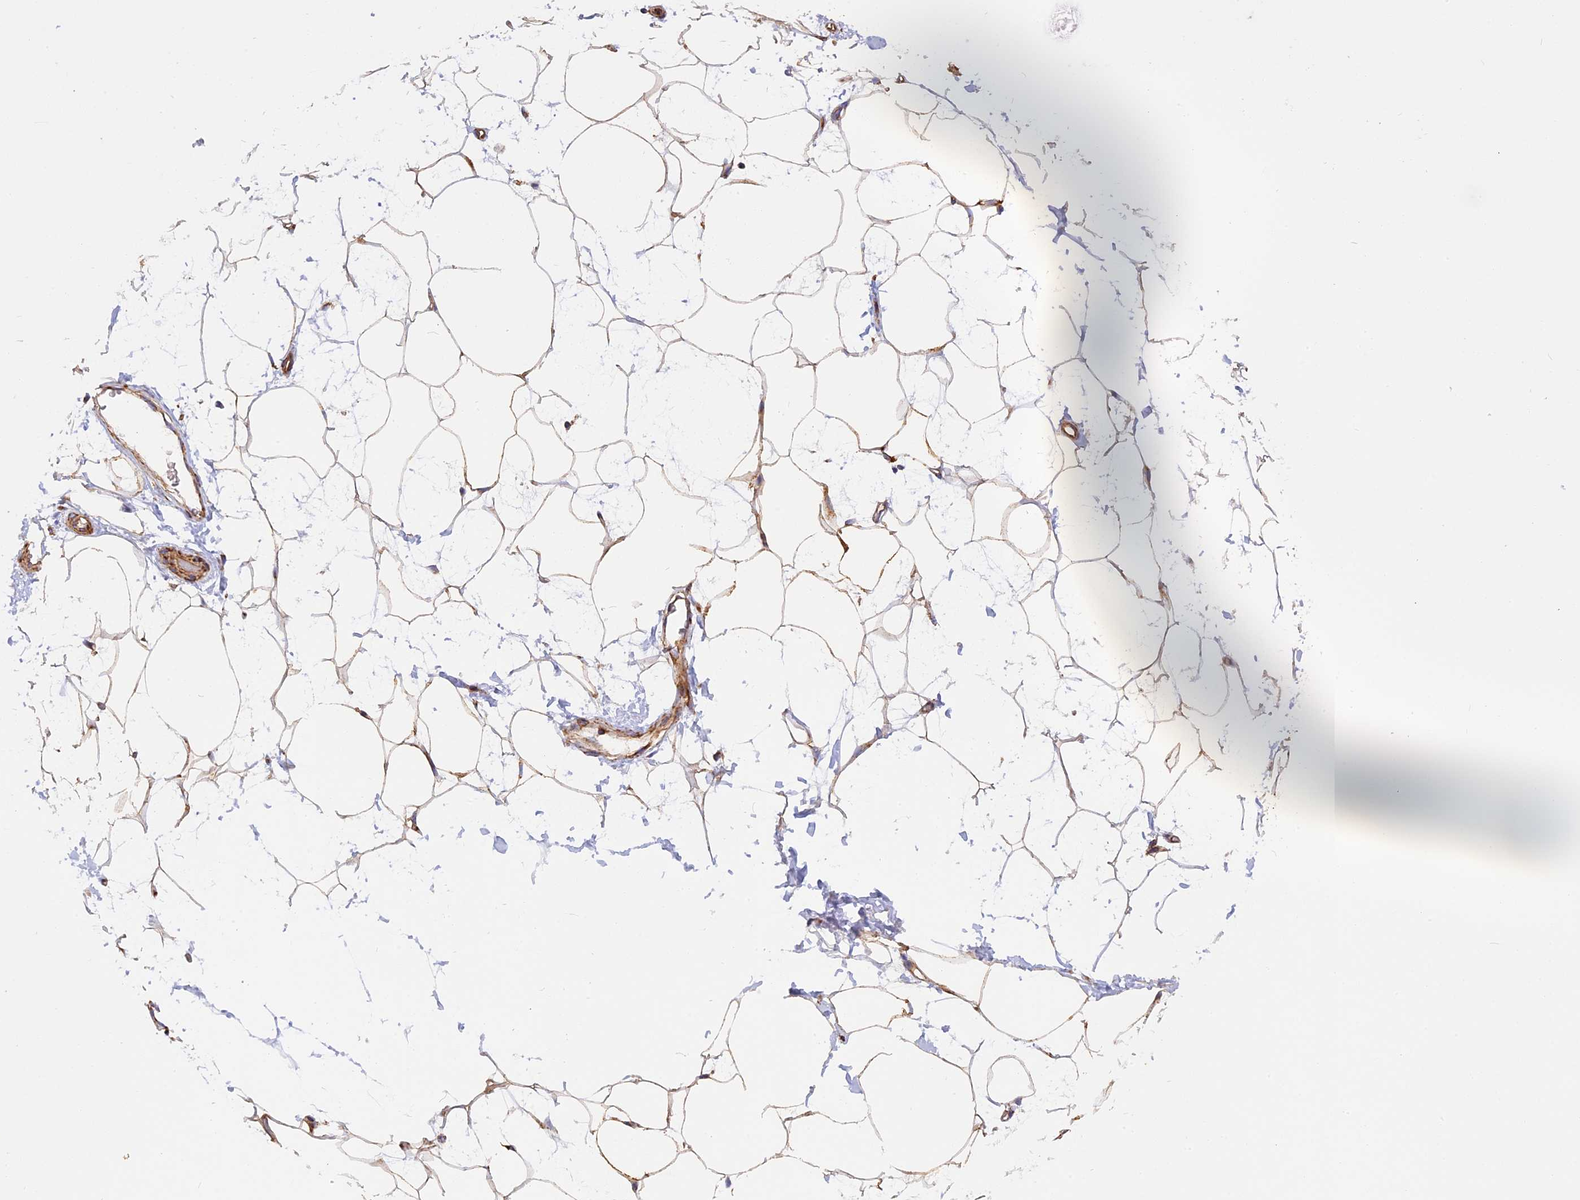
{"staining": {"intensity": "moderate", "quantity": ">75%", "location": "cytoplasmic/membranous"}, "tissue": "adipose tissue", "cell_type": "Adipocytes", "image_type": "normal", "snomed": [{"axis": "morphology", "description": "Normal tissue, NOS"}, {"axis": "morphology", "description": "Adenocarcinoma, NOS"}, {"axis": "topography", "description": "Rectum"}, {"axis": "topography", "description": "Vagina"}, {"axis": "topography", "description": "Peripheral nerve tissue"}], "caption": "Adipocytes exhibit moderate cytoplasmic/membranous expression in approximately >75% of cells in unremarkable adipose tissue.", "gene": "UQCRB", "patient": {"sex": "female", "age": 71}}